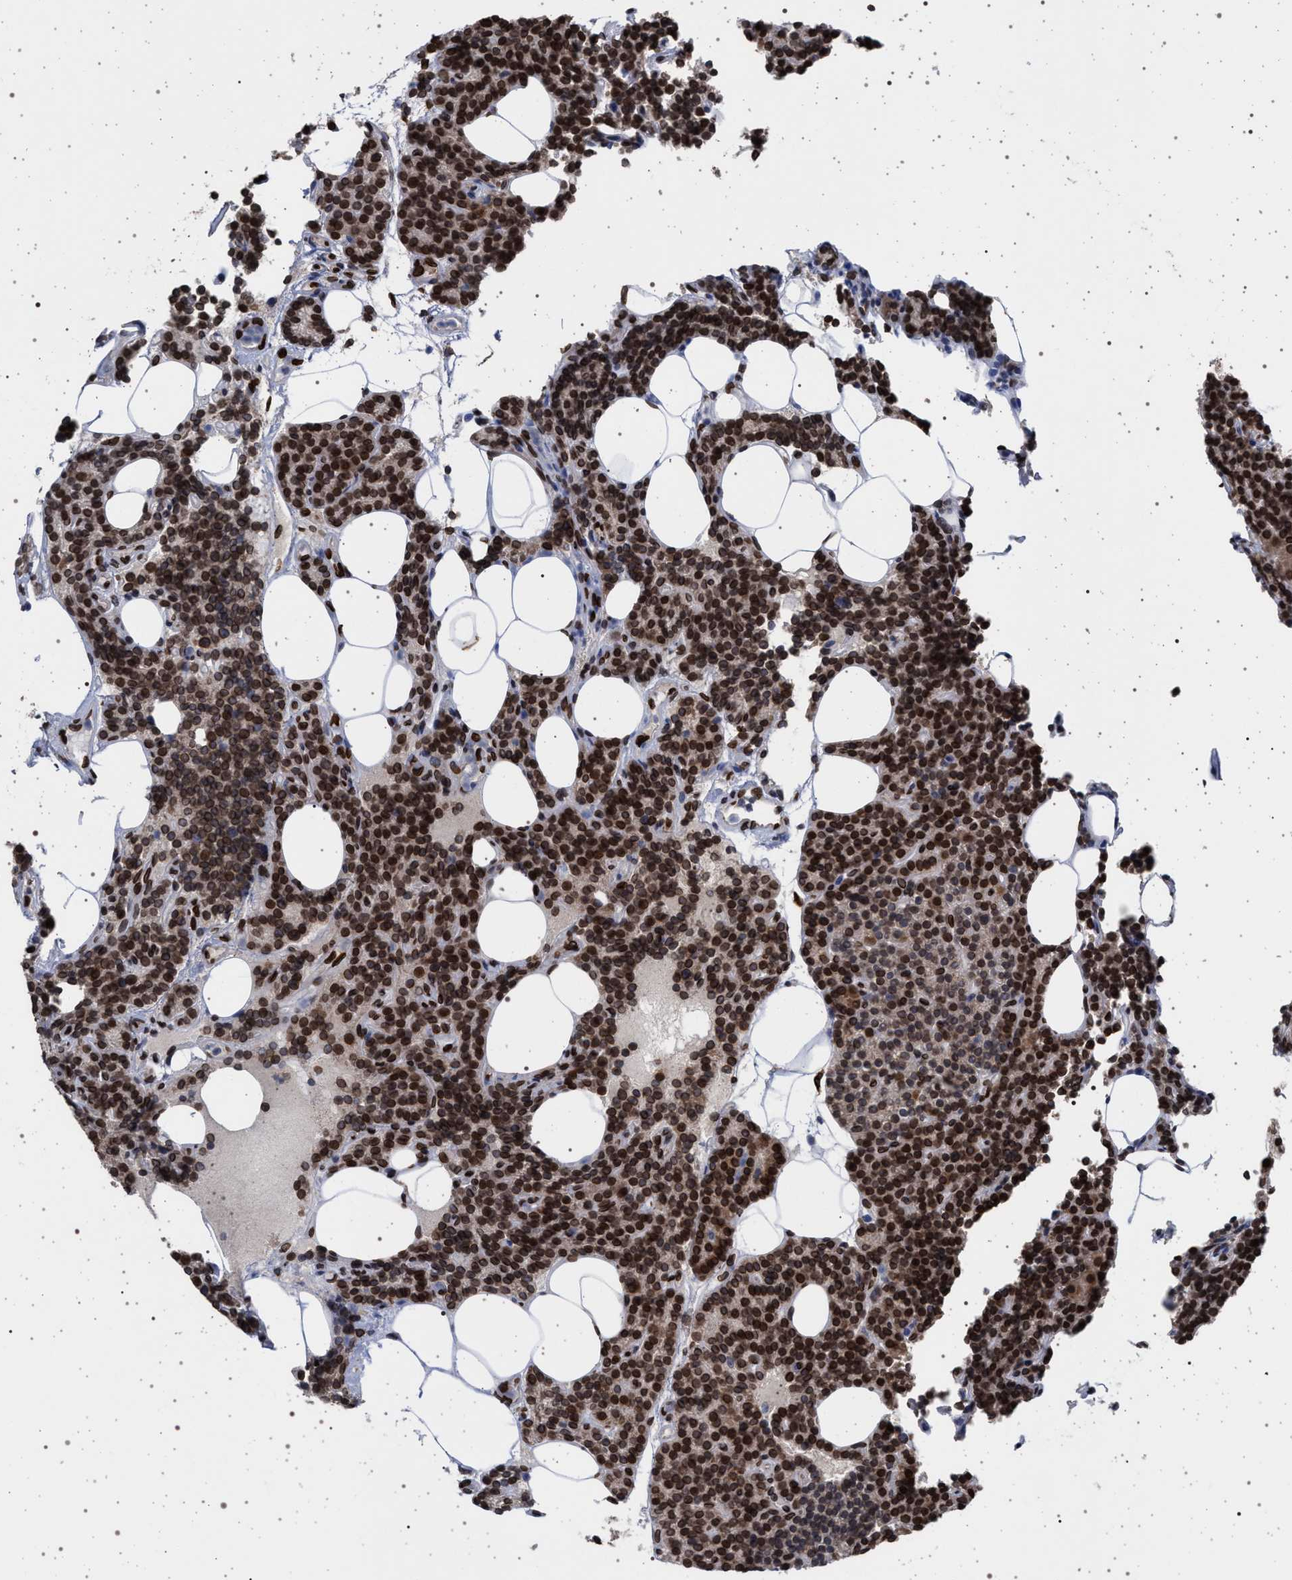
{"staining": {"intensity": "strong", "quantity": ">75%", "location": "cytoplasmic/membranous,nuclear"}, "tissue": "parathyroid gland", "cell_type": "Glandular cells", "image_type": "normal", "snomed": [{"axis": "morphology", "description": "Normal tissue, NOS"}, {"axis": "morphology", "description": "Adenoma, NOS"}, {"axis": "topography", "description": "Parathyroid gland"}], "caption": "This image shows immunohistochemistry staining of normal parathyroid gland, with high strong cytoplasmic/membranous,nuclear staining in about >75% of glandular cells.", "gene": "ING2", "patient": {"sex": "female", "age": 43}}